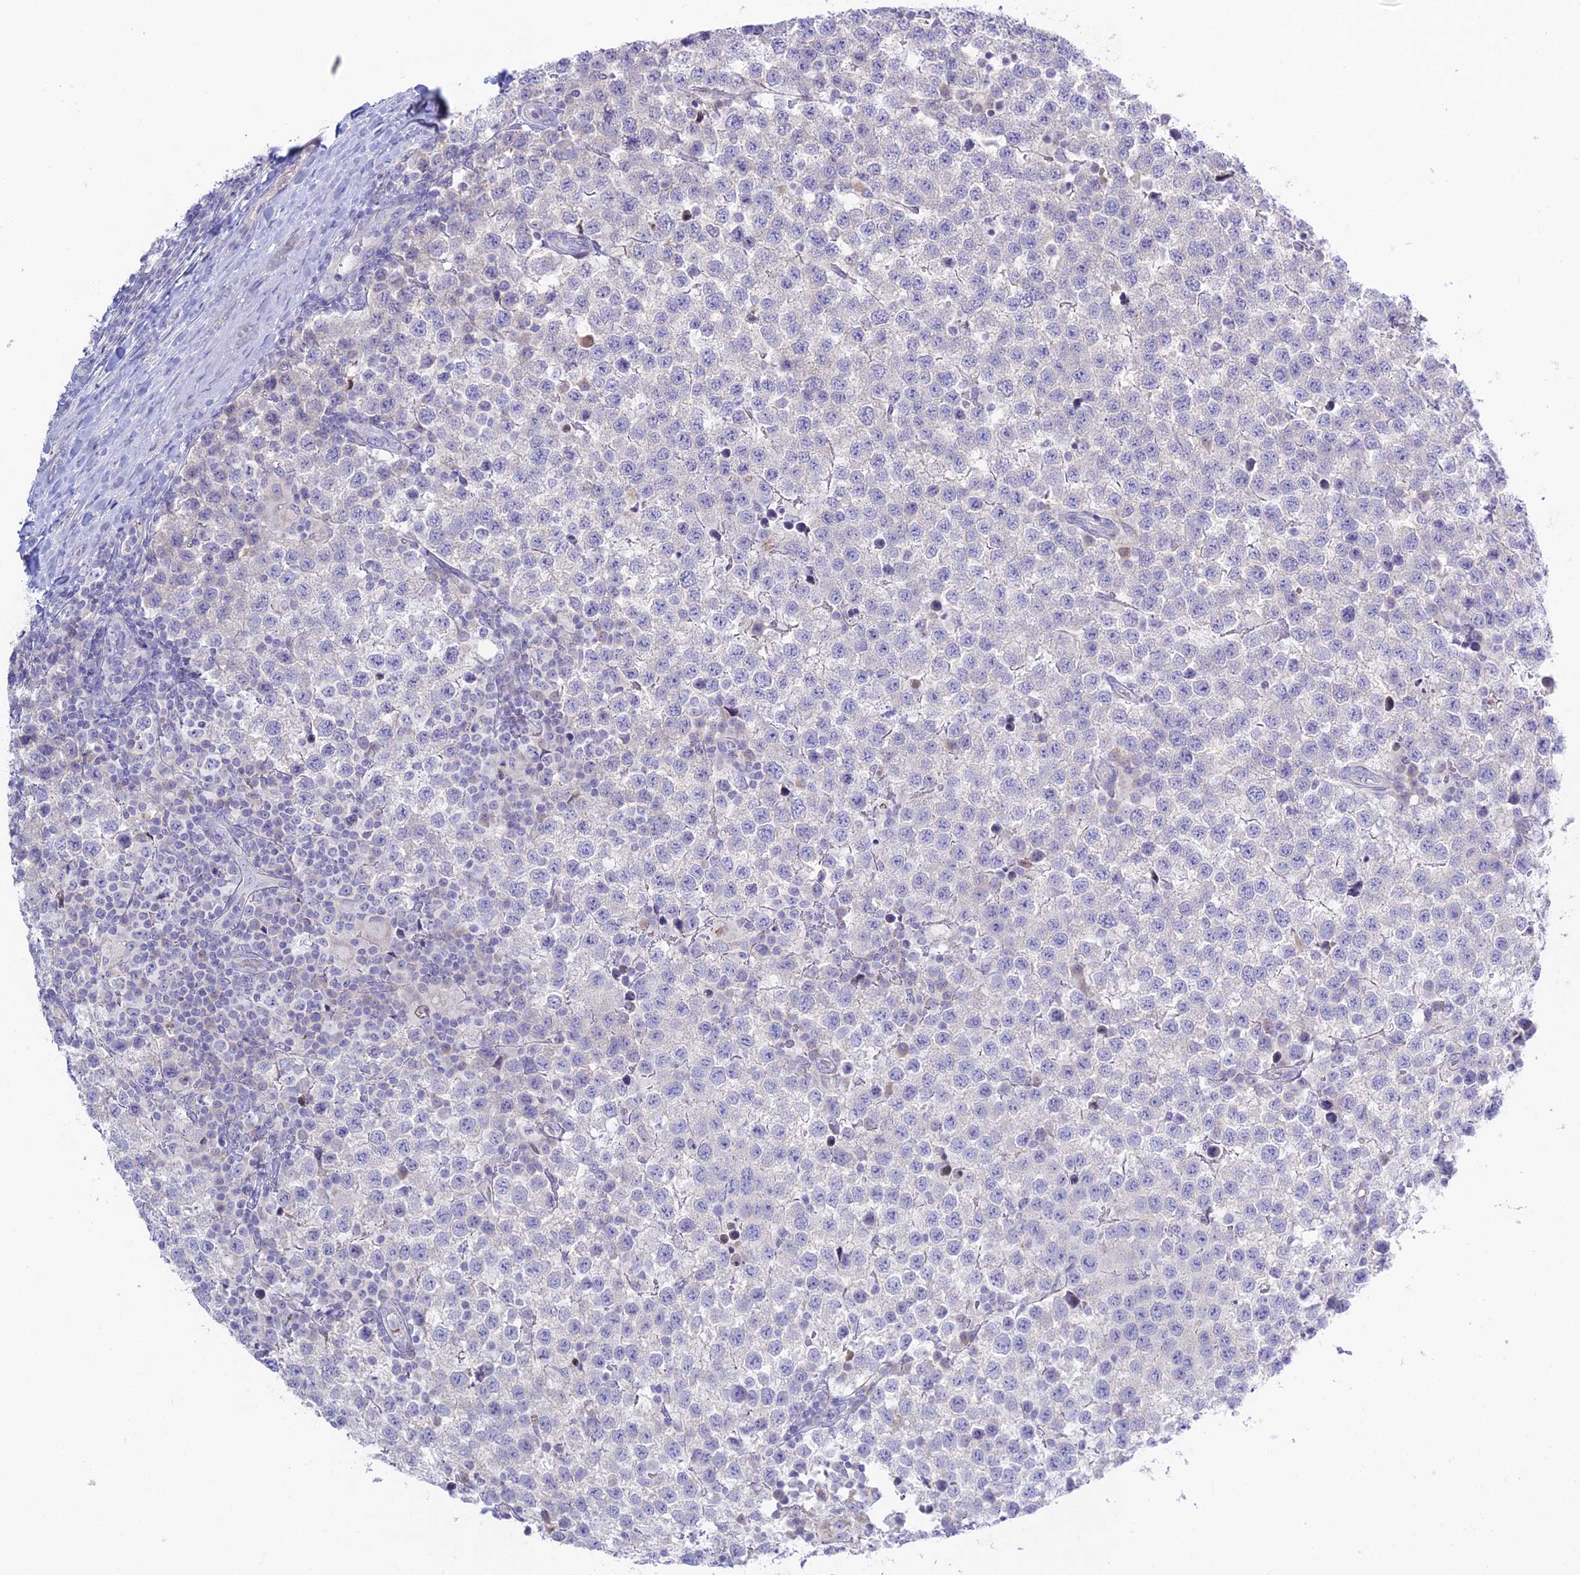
{"staining": {"intensity": "negative", "quantity": "none", "location": "none"}, "tissue": "testis cancer", "cell_type": "Tumor cells", "image_type": "cancer", "snomed": [{"axis": "morphology", "description": "Seminoma, NOS"}, {"axis": "topography", "description": "Testis"}], "caption": "Human testis cancer (seminoma) stained for a protein using immunohistochemistry (IHC) shows no positivity in tumor cells.", "gene": "TMEM40", "patient": {"sex": "male", "age": 34}}